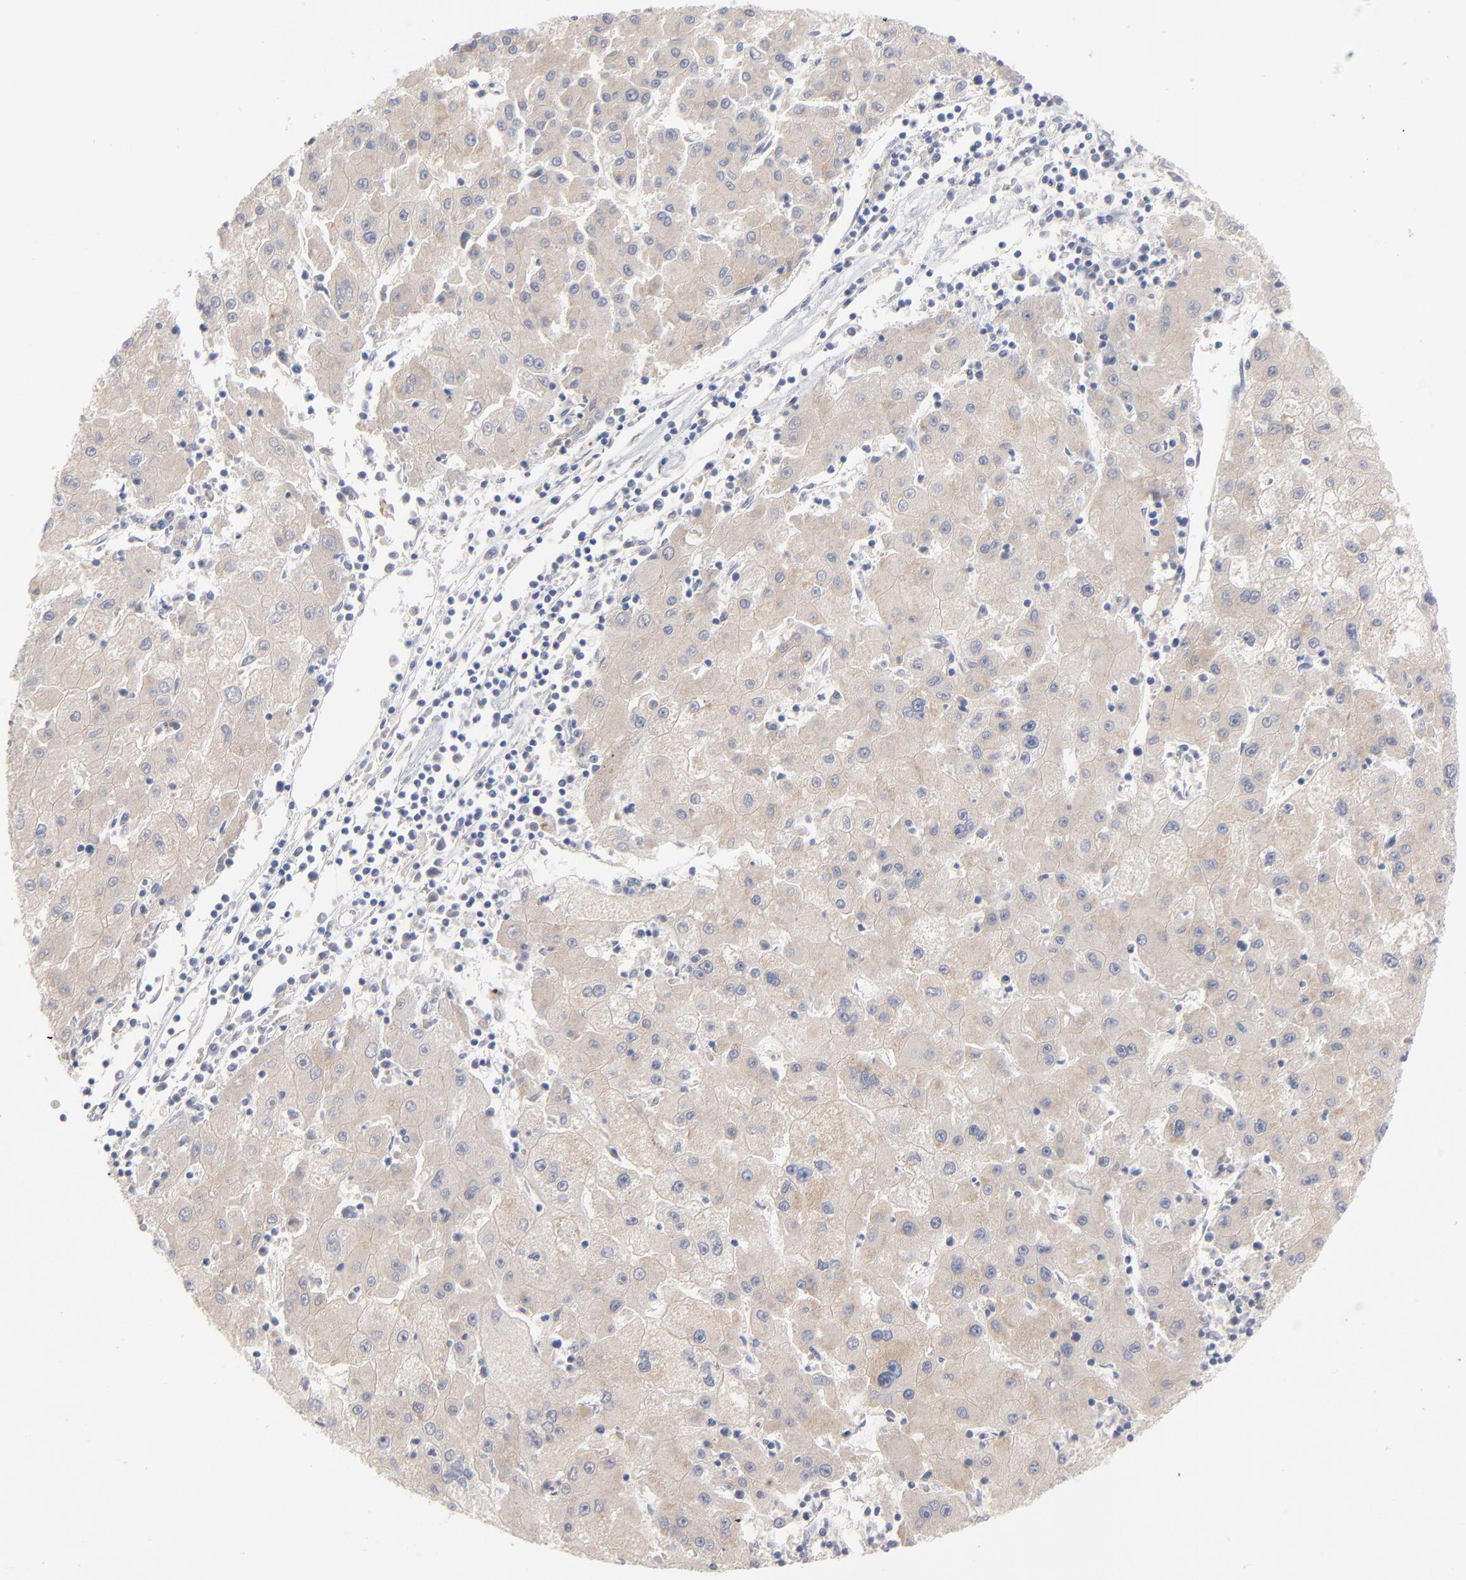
{"staining": {"intensity": "weak", "quantity": ">75%", "location": "cytoplasmic/membranous"}, "tissue": "liver cancer", "cell_type": "Tumor cells", "image_type": "cancer", "snomed": [{"axis": "morphology", "description": "Carcinoma, Hepatocellular, NOS"}, {"axis": "topography", "description": "Liver"}], "caption": "A photomicrograph of human liver hepatocellular carcinoma stained for a protein reveals weak cytoplasmic/membranous brown staining in tumor cells.", "gene": "F12", "patient": {"sex": "male", "age": 72}}